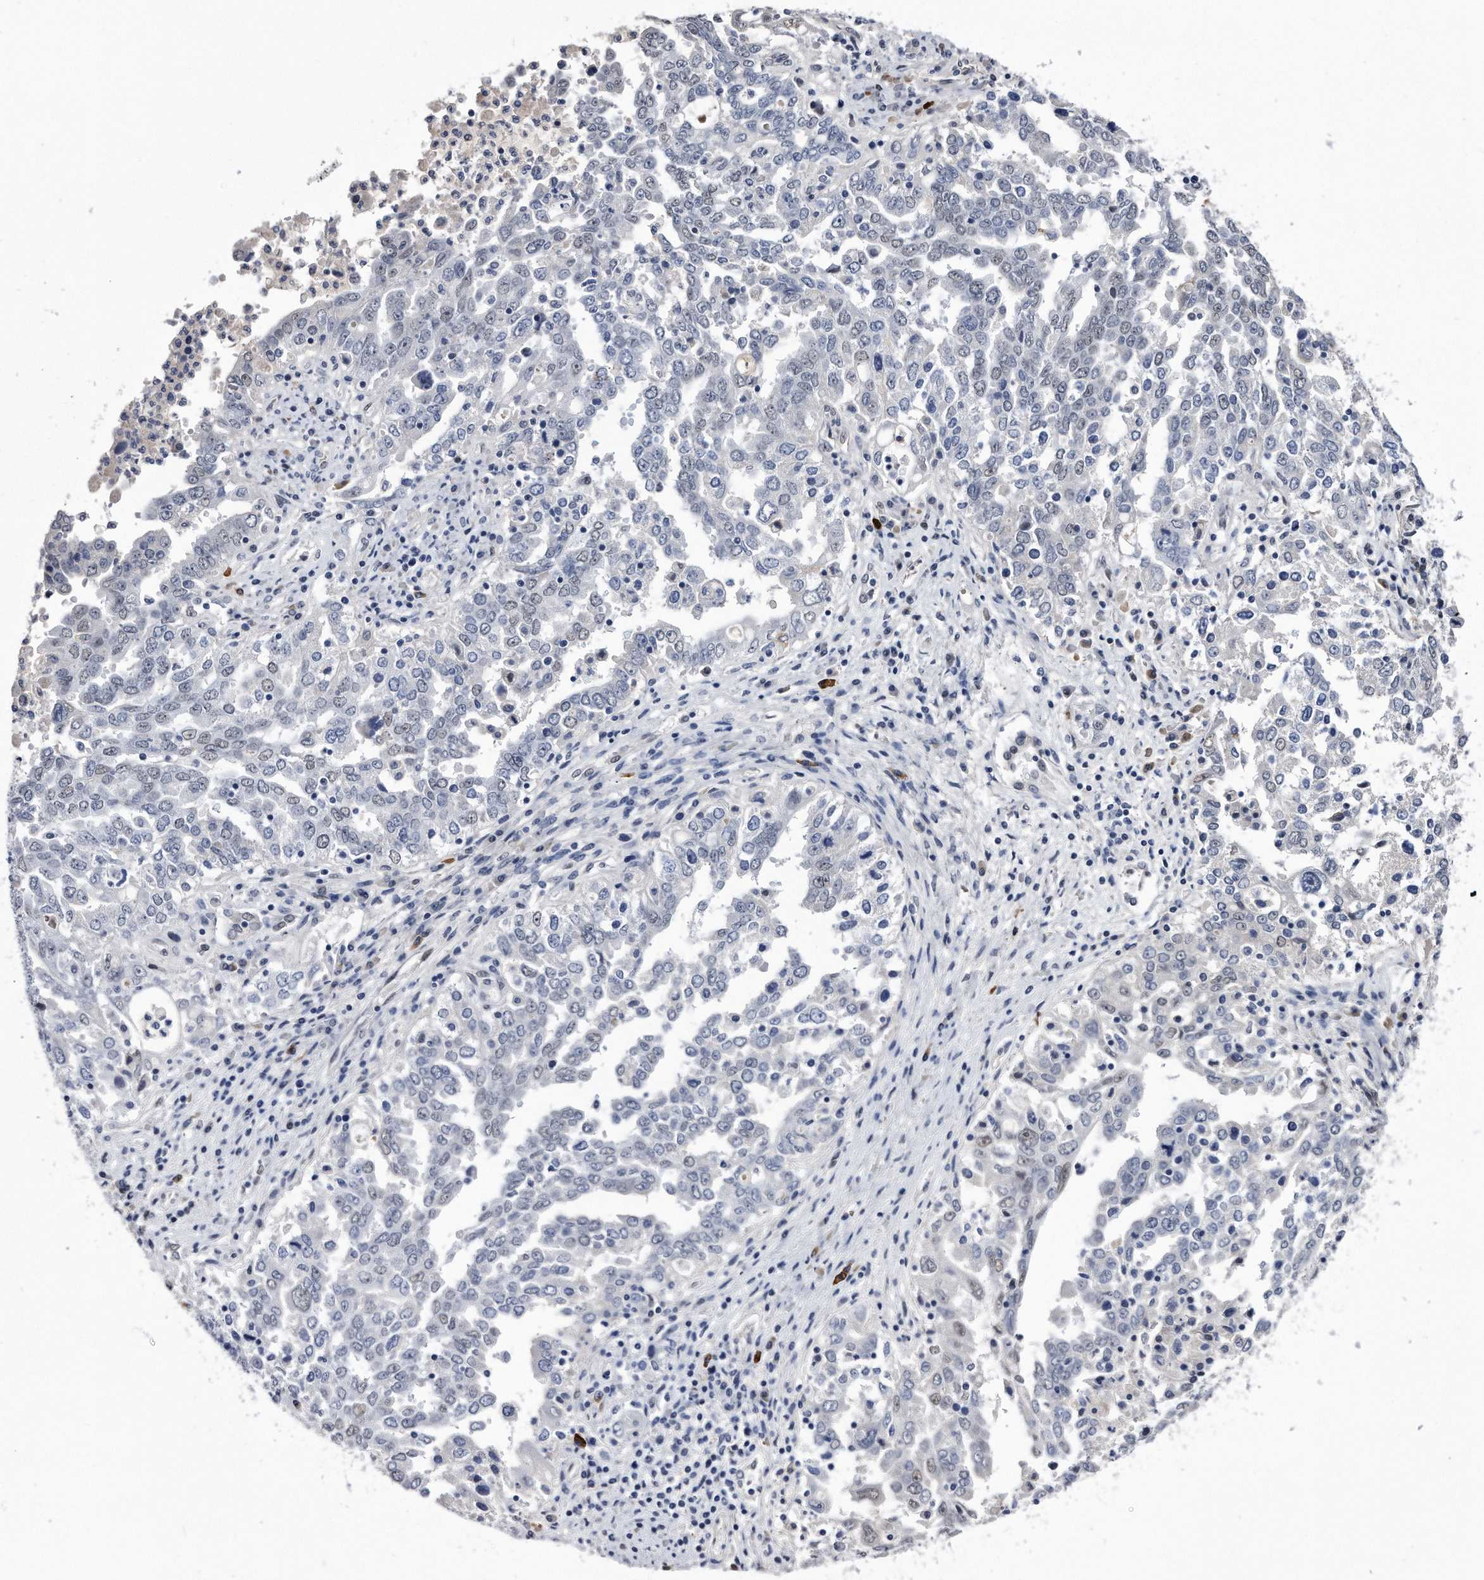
{"staining": {"intensity": "negative", "quantity": "none", "location": "none"}, "tissue": "ovarian cancer", "cell_type": "Tumor cells", "image_type": "cancer", "snomed": [{"axis": "morphology", "description": "Carcinoma, endometroid"}, {"axis": "topography", "description": "Ovary"}], "caption": "This is an IHC micrograph of human ovarian cancer (endometroid carcinoma). There is no positivity in tumor cells.", "gene": "KCTD8", "patient": {"sex": "female", "age": 62}}